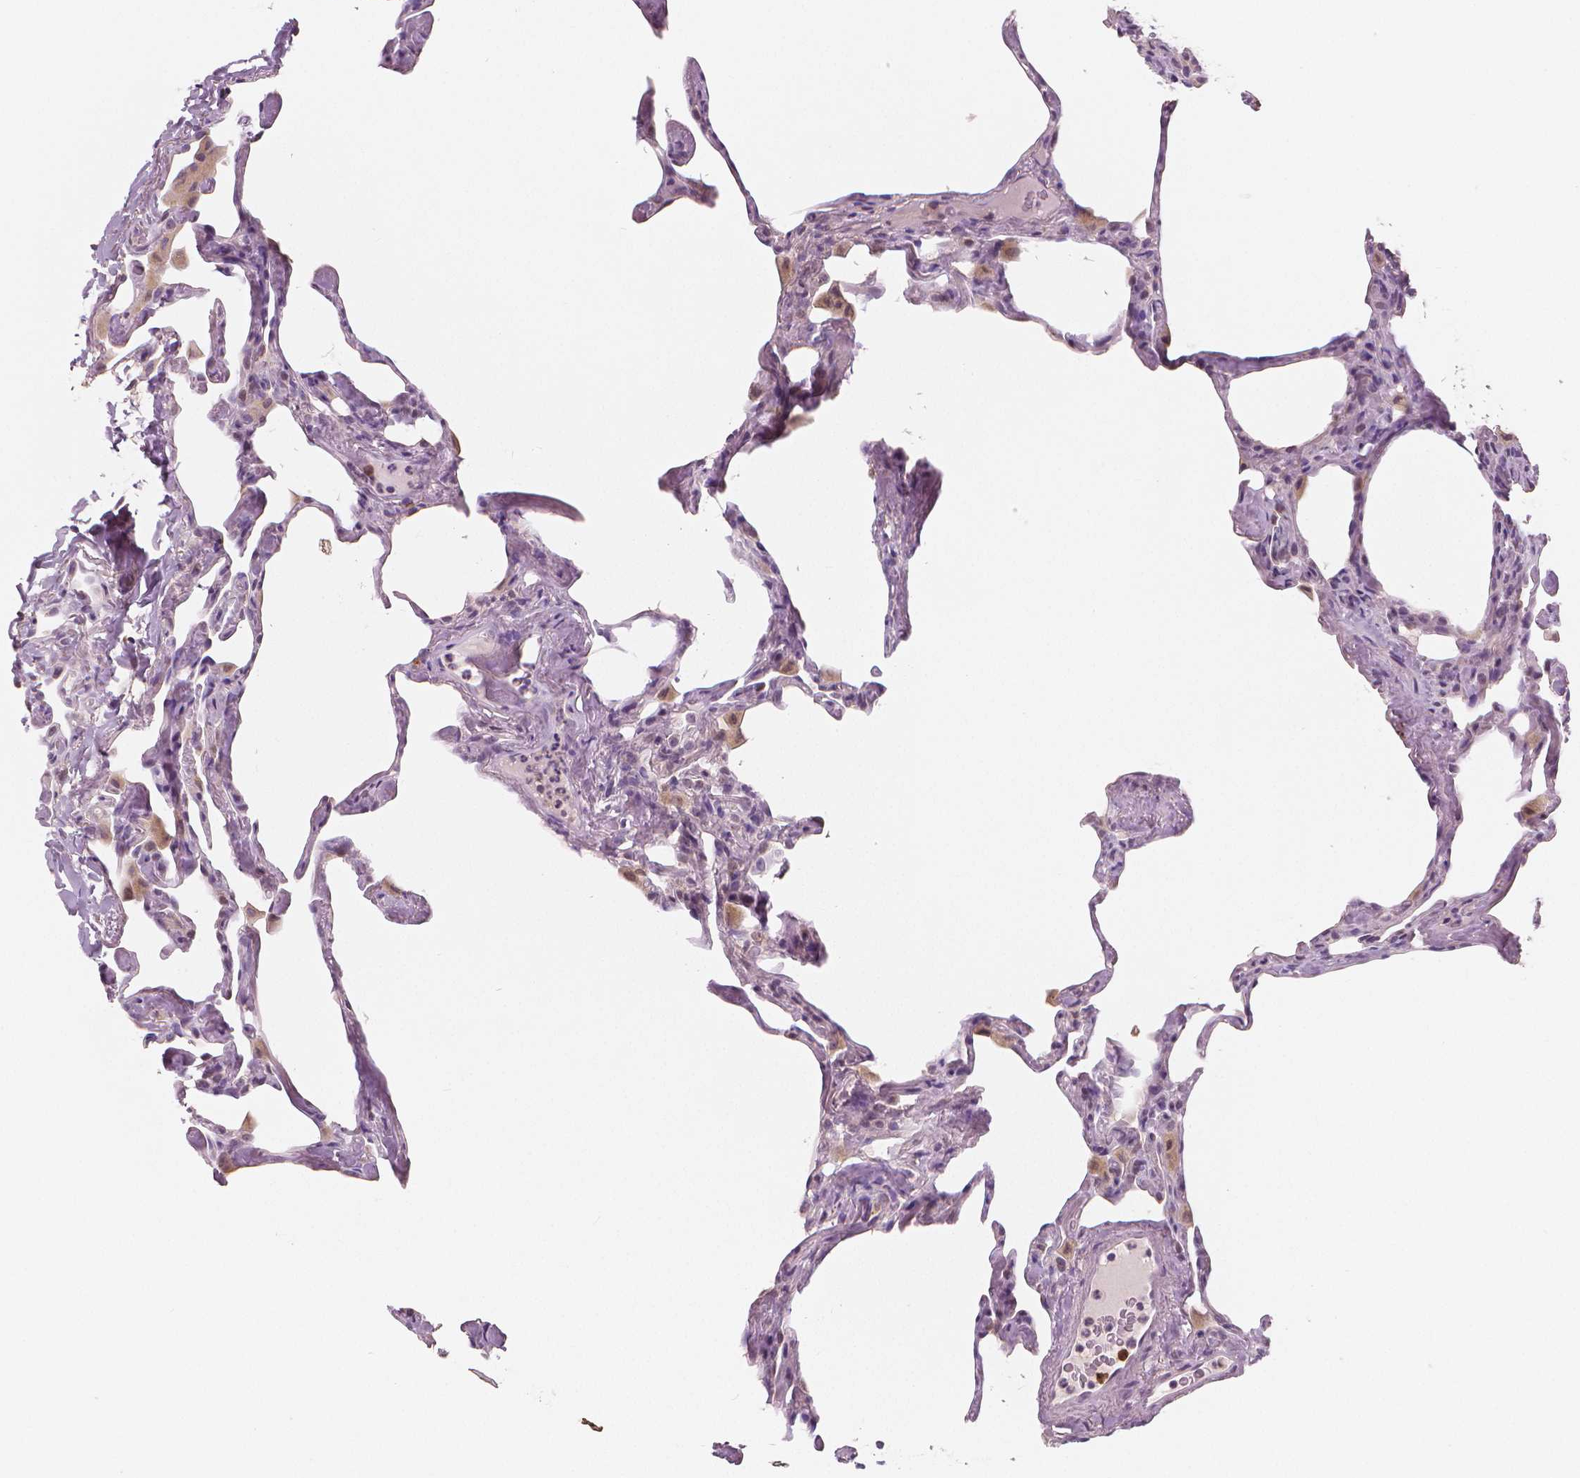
{"staining": {"intensity": "weak", "quantity": "<25%", "location": "cytoplasmic/membranous"}, "tissue": "lung", "cell_type": "Alveolar cells", "image_type": "normal", "snomed": [{"axis": "morphology", "description": "Normal tissue, NOS"}, {"axis": "topography", "description": "Lung"}], "caption": "A high-resolution micrograph shows immunohistochemistry (IHC) staining of benign lung, which displays no significant staining in alveolar cells. (Brightfield microscopy of DAB (3,3'-diaminobenzidine) immunohistochemistry (IHC) at high magnification).", "gene": "RNASE7", "patient": {"sex": "male", "age": 65}}